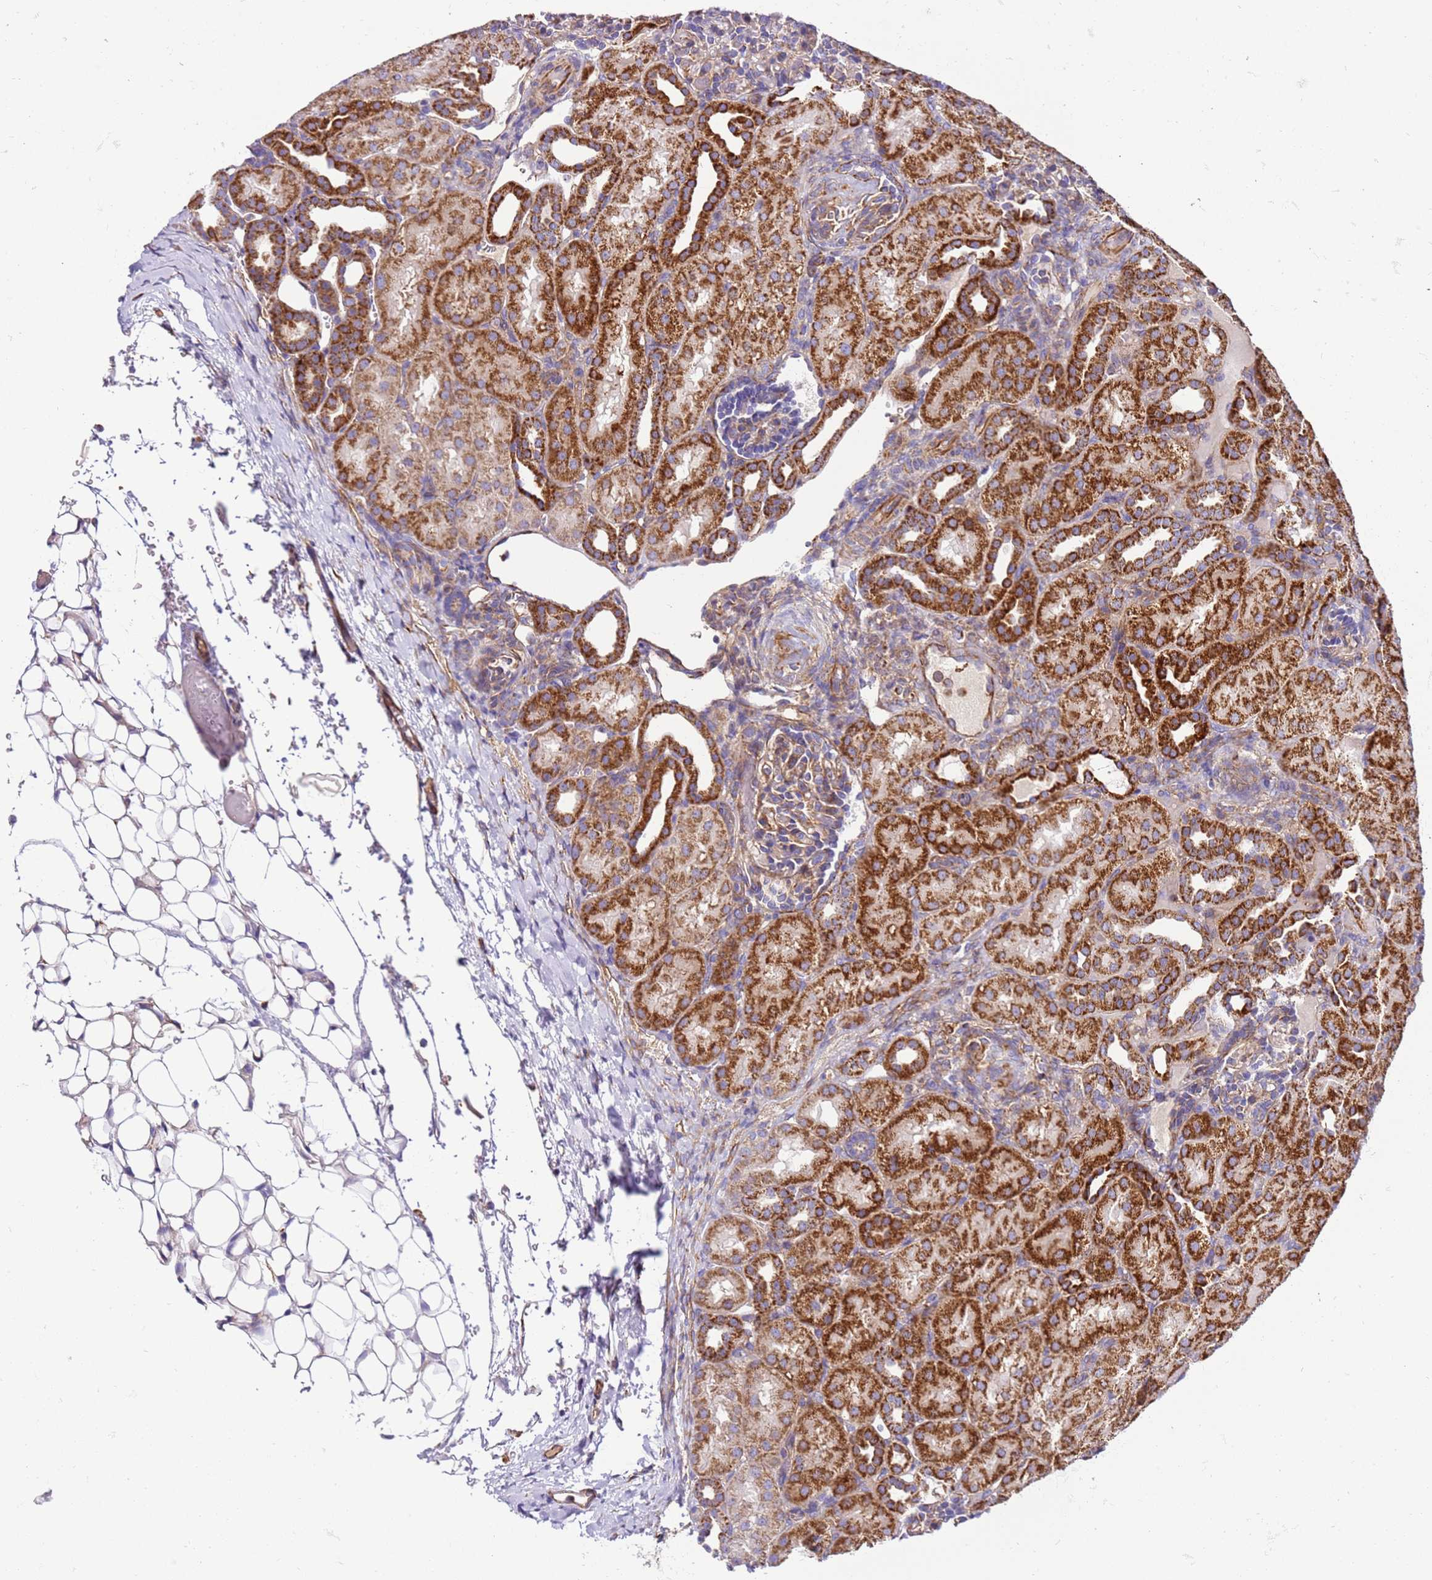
{"staining": {"intensity": "moderate", "quantity": ">75%", "location": "cytoplasmic/membranous"}, "tissue": "kidney", "cell_type": "Cells in glomeruli", "image_type": "normal", "snomed": [{"axis": "morphology", "description": "Normal tissue, NOS"}, {"axis": "topography", "description": "Kidney"}], "caption": "This is a photomicrograph of IHC staining of unremarkable kidney, which shows moderate expression in the cytoplasmic/membranous of cells in glomeruli.", "gene": "MRPL20", "patient": {"sex": "male", "age": 1}}